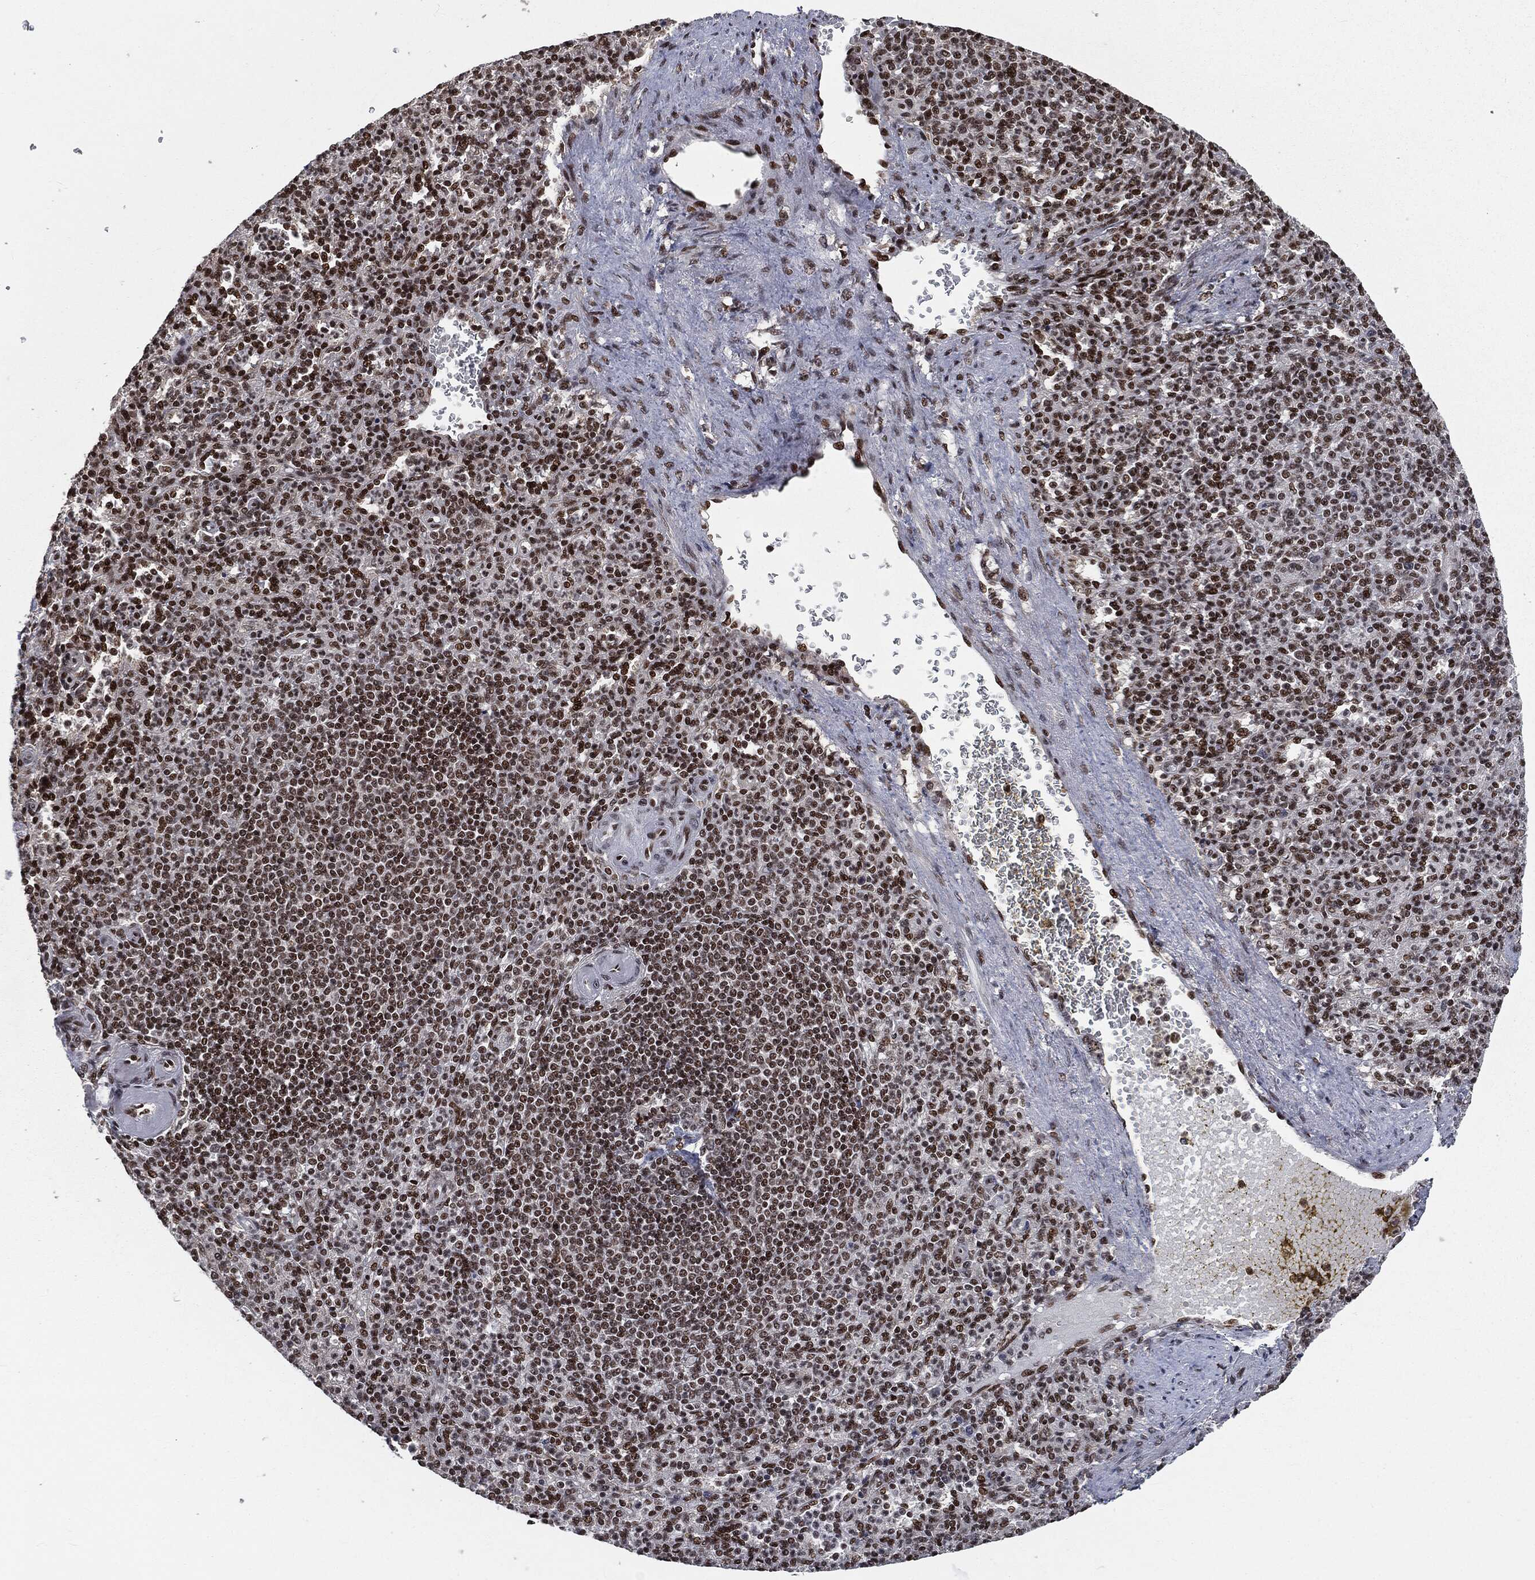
{"staining": {"intensity": "strong", "quantity": "25%-75%", "location": "nuclear"}, "tissue": "spleen", "cell_type": "Cells in red pulp", "image_type": "normal", "snomed": [{"axis": "morphology", "description": "Normal tissue, NOS"}, {"axis": "topography", "description": "Spleen"}], "caption": "The immunohistochemical stain labels strong nuclear positivity in cells in red pulp of unremarkable spleen. (Stains: DAB in brown, nuclei in blue, Microscopy: brightfield microscopy at high magnification).", "gene": "DPH2", "patient": {"sex": "female", "age": 74}}